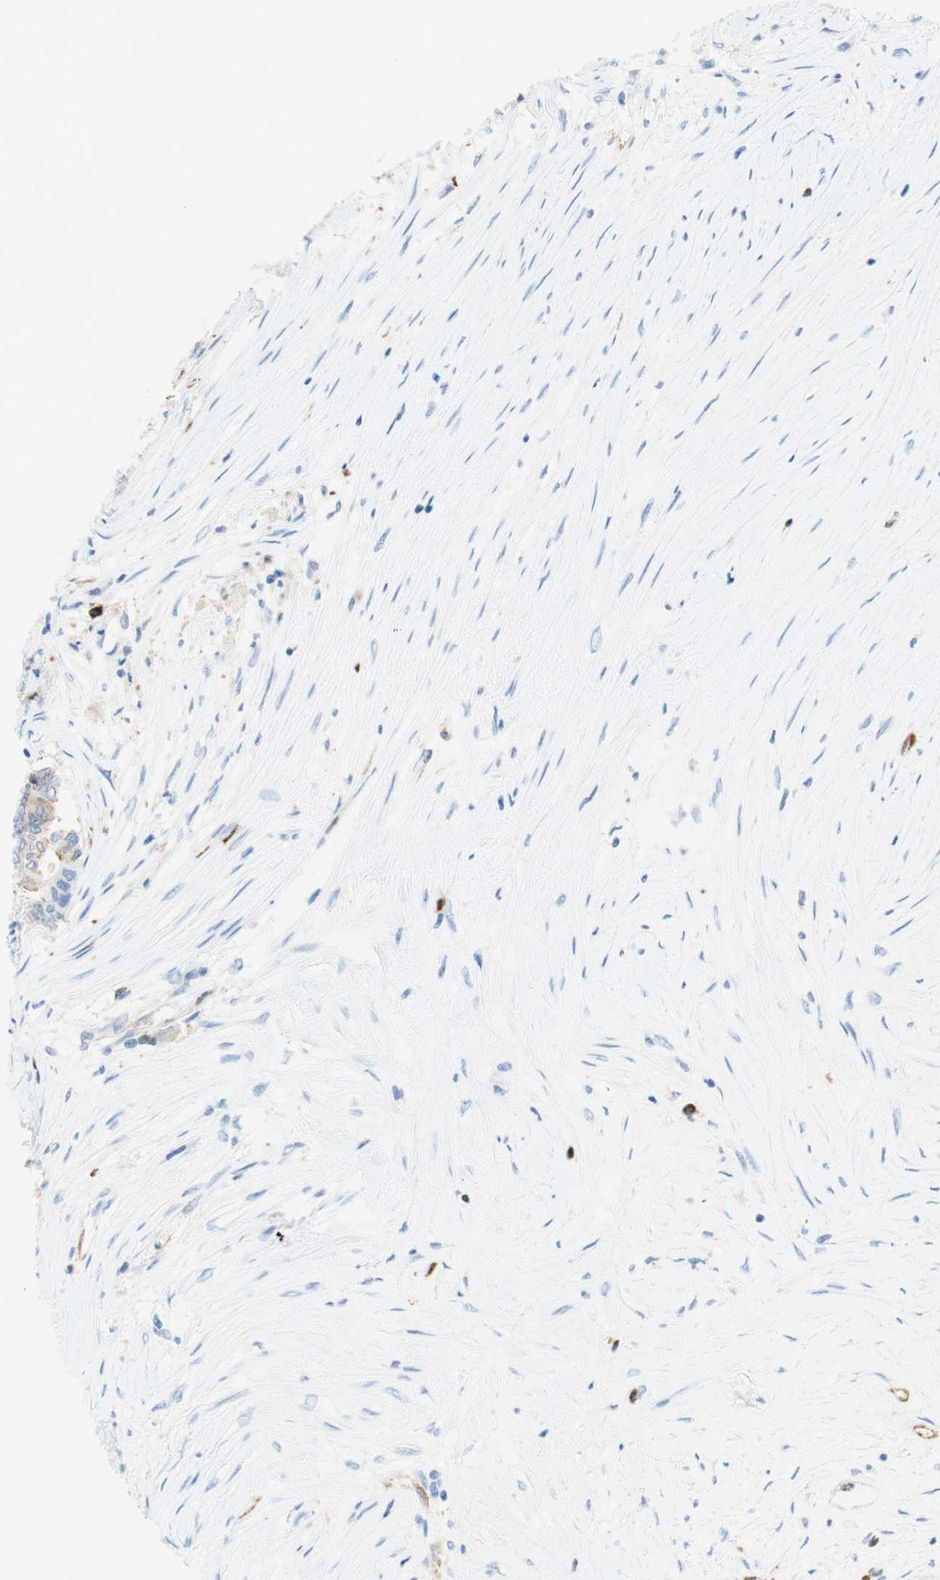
{"staining": {"intensity": "weak", "quantity": "<25%", "location": "cytoplasmic/membranous"}, "tissue": "colorectal cancer", "cell_type": "Tumor cells", "image_type": "cancer", "snomed": [{"axis": "morphology", "description": "Adenocarcinoma, NOS"}, {"axis": "topography", "description": "Rectum"}], "caption": "DAB (3,3'-diaminobenzidine) immunohistochemical staining of colorectal adenocarcinoma displays no significant staining in tumor cells.", "gene": "STMN1", "patient": {"sex": "male", "age": 63}}